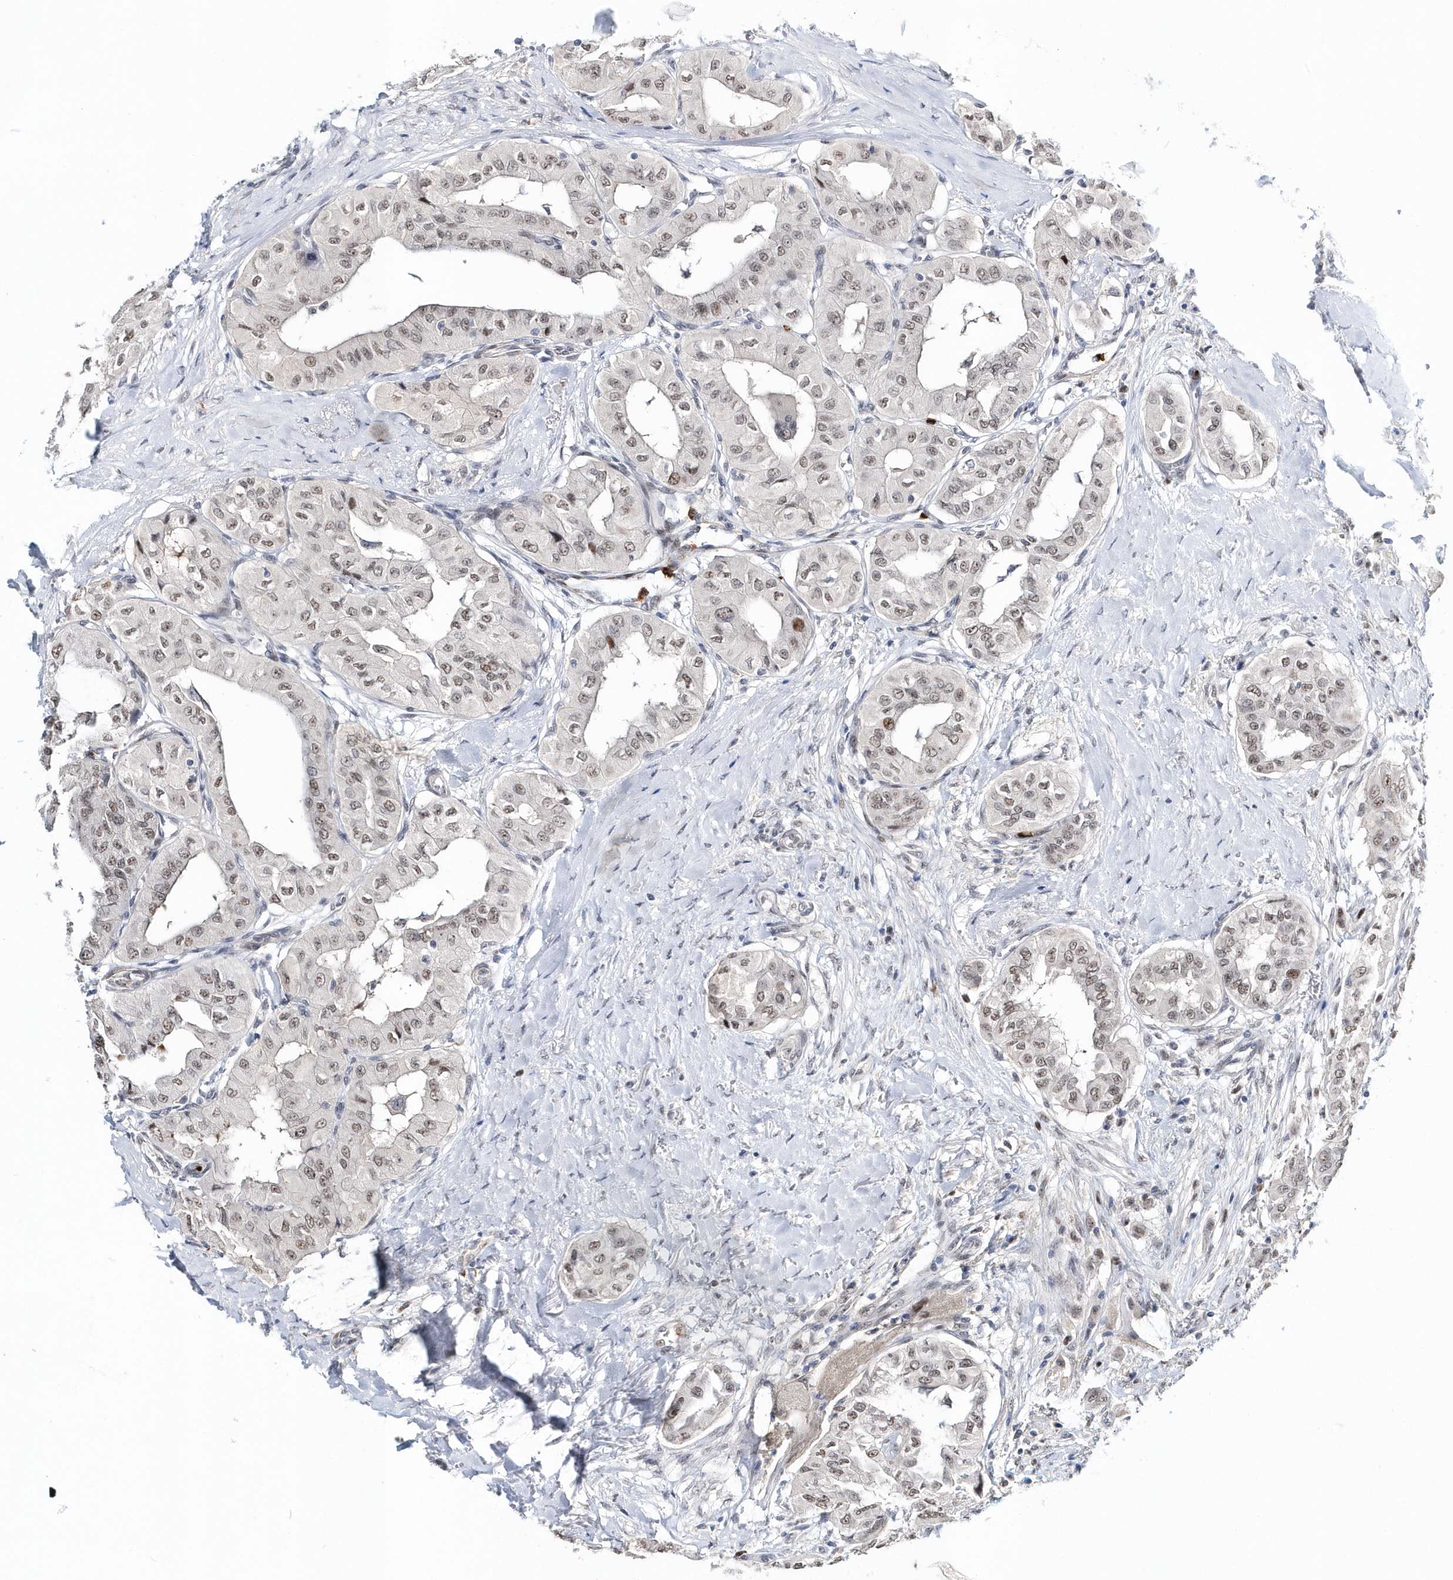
{"staining": {"intensity": "weak", "quantity": ">75%", "location": "nuclear"}, "tissue": "thyroid cancer", "cell_type": "Tumor cells", "image_type": "cancer", "snomed": [{"axis": "morphology", "description": "Papillary adenocarcinoma, NOS"}, {"axis": "topography", "description": "Thyroid gland"}], "caption": "Tumor cells exhibit low levels of weak nuclear staining in about >75% of cells in human thyroid papillary adenocarcinoma. The staining was performed using DAB, with brown indicating positive protein expression. Nuclei are stained blue with hematoxylin.", "gene": "ASCL4", "patient": {"sex": "female", "age": 59}}